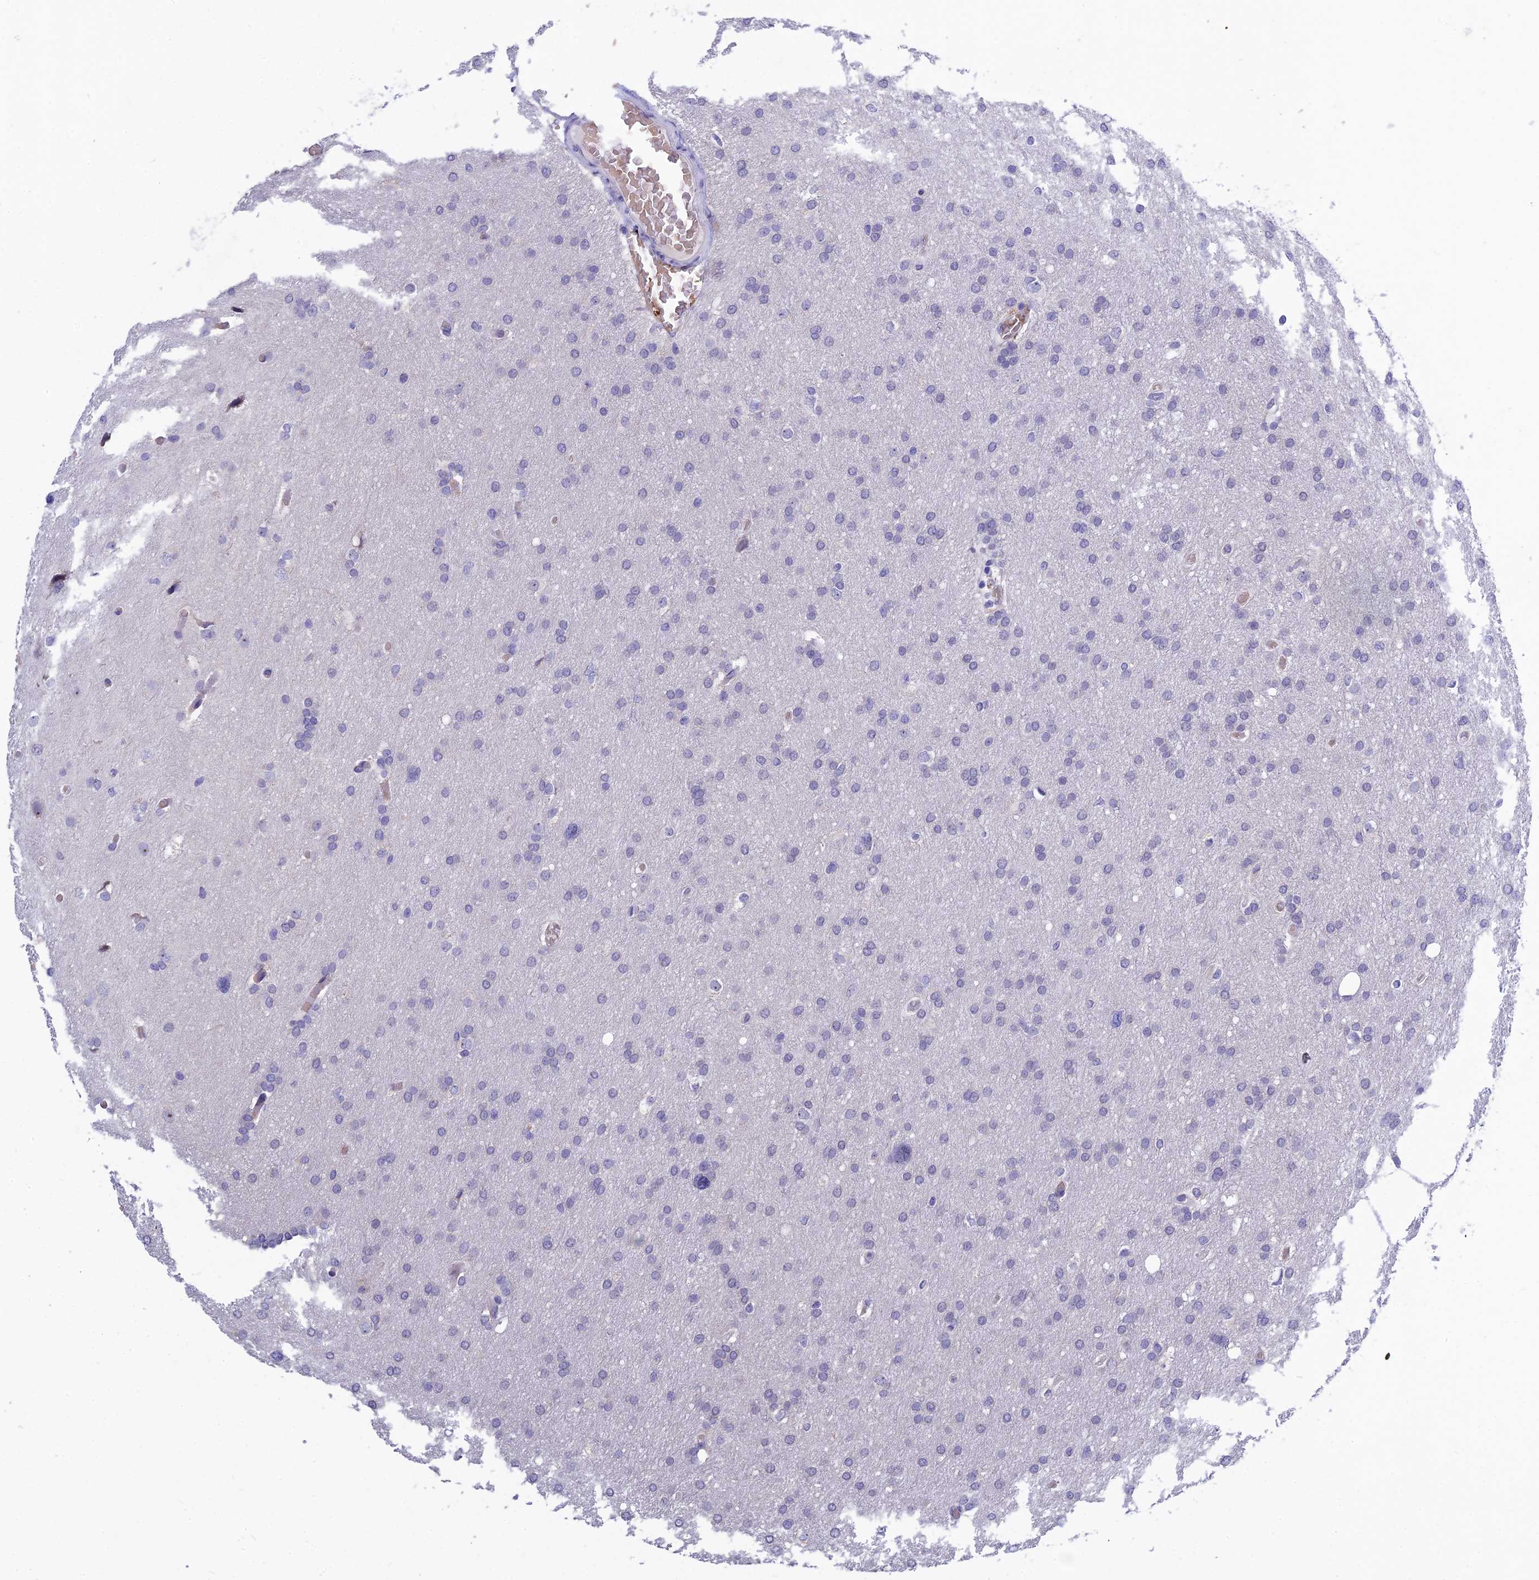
{"staining": {"intensity": "negative", "quantity": "none", "location": "none"}, "tissue": "glioma", "cell_type": "Tumor cells", "image_type": "cancer", "snomed": [{"axis": "morphology", "description": "Glioma, malignant, High grade"}, {"axis": "topography", "description": "Cerebral cortex"}], "caption": "There is no significant positivity in tumor cells of glioma.", "gene": "KNOP1", "patient": {"sex": "female", "age": 36}}